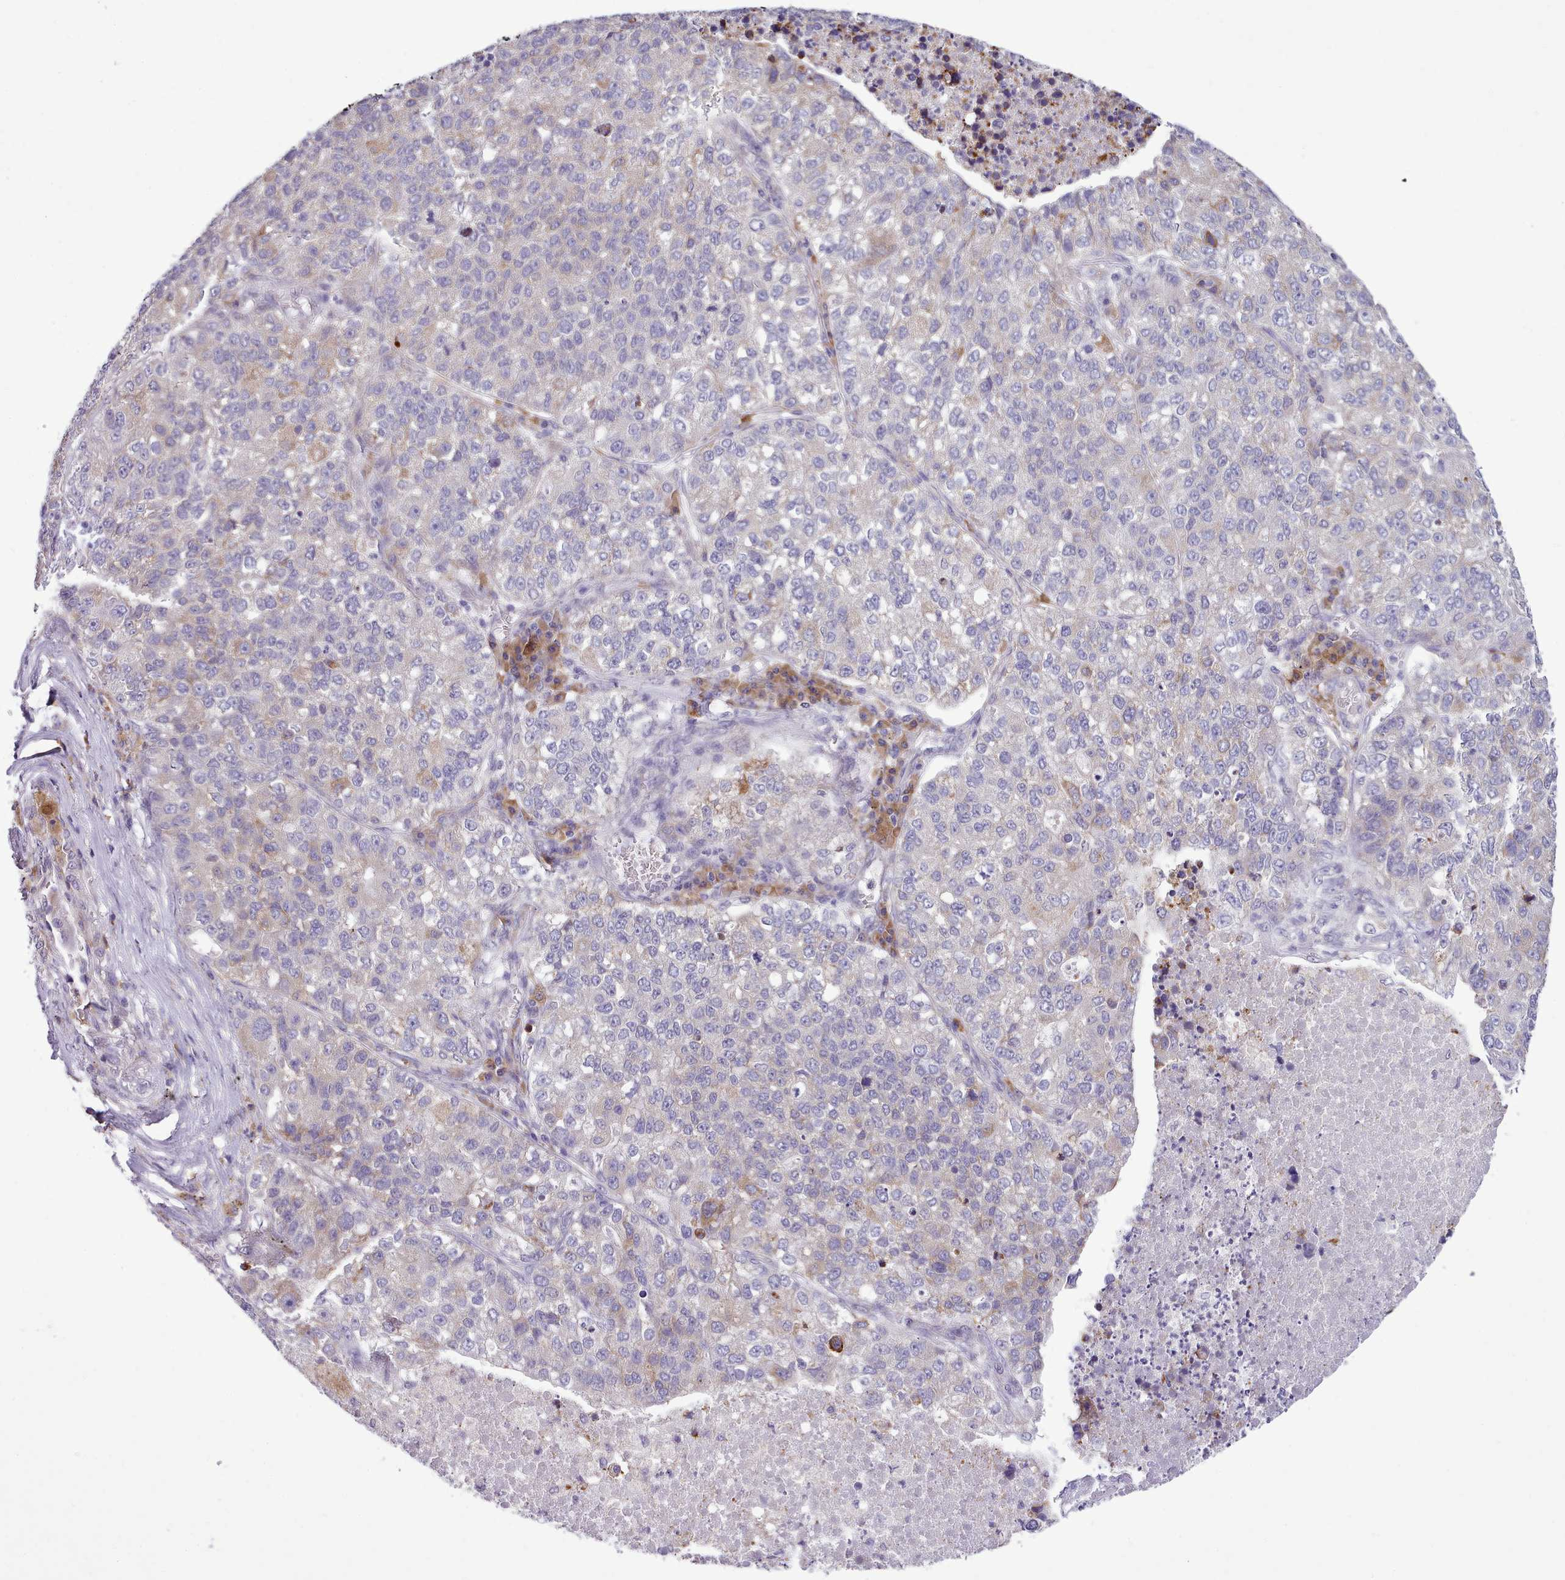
{"staining": {"intensity": "negative", "quantity": "none", "location": "none"}, "tissue": "lung cancer", "cell_type": "Tumor cells", "image_type": "cancer", "snomed": [{"axis": "morphology", "description": "Adenocarcinoma, NOS"}, {"axis": "topography", "description": "Lung"}], "caption": "Immunohistochemistry (IHC) image of human lung cancer stained for a protein (brown), which demonstrates no staining in tumor cells.", "gene": "FAM83E", "patient": {"sex": "male", "age": 49}}